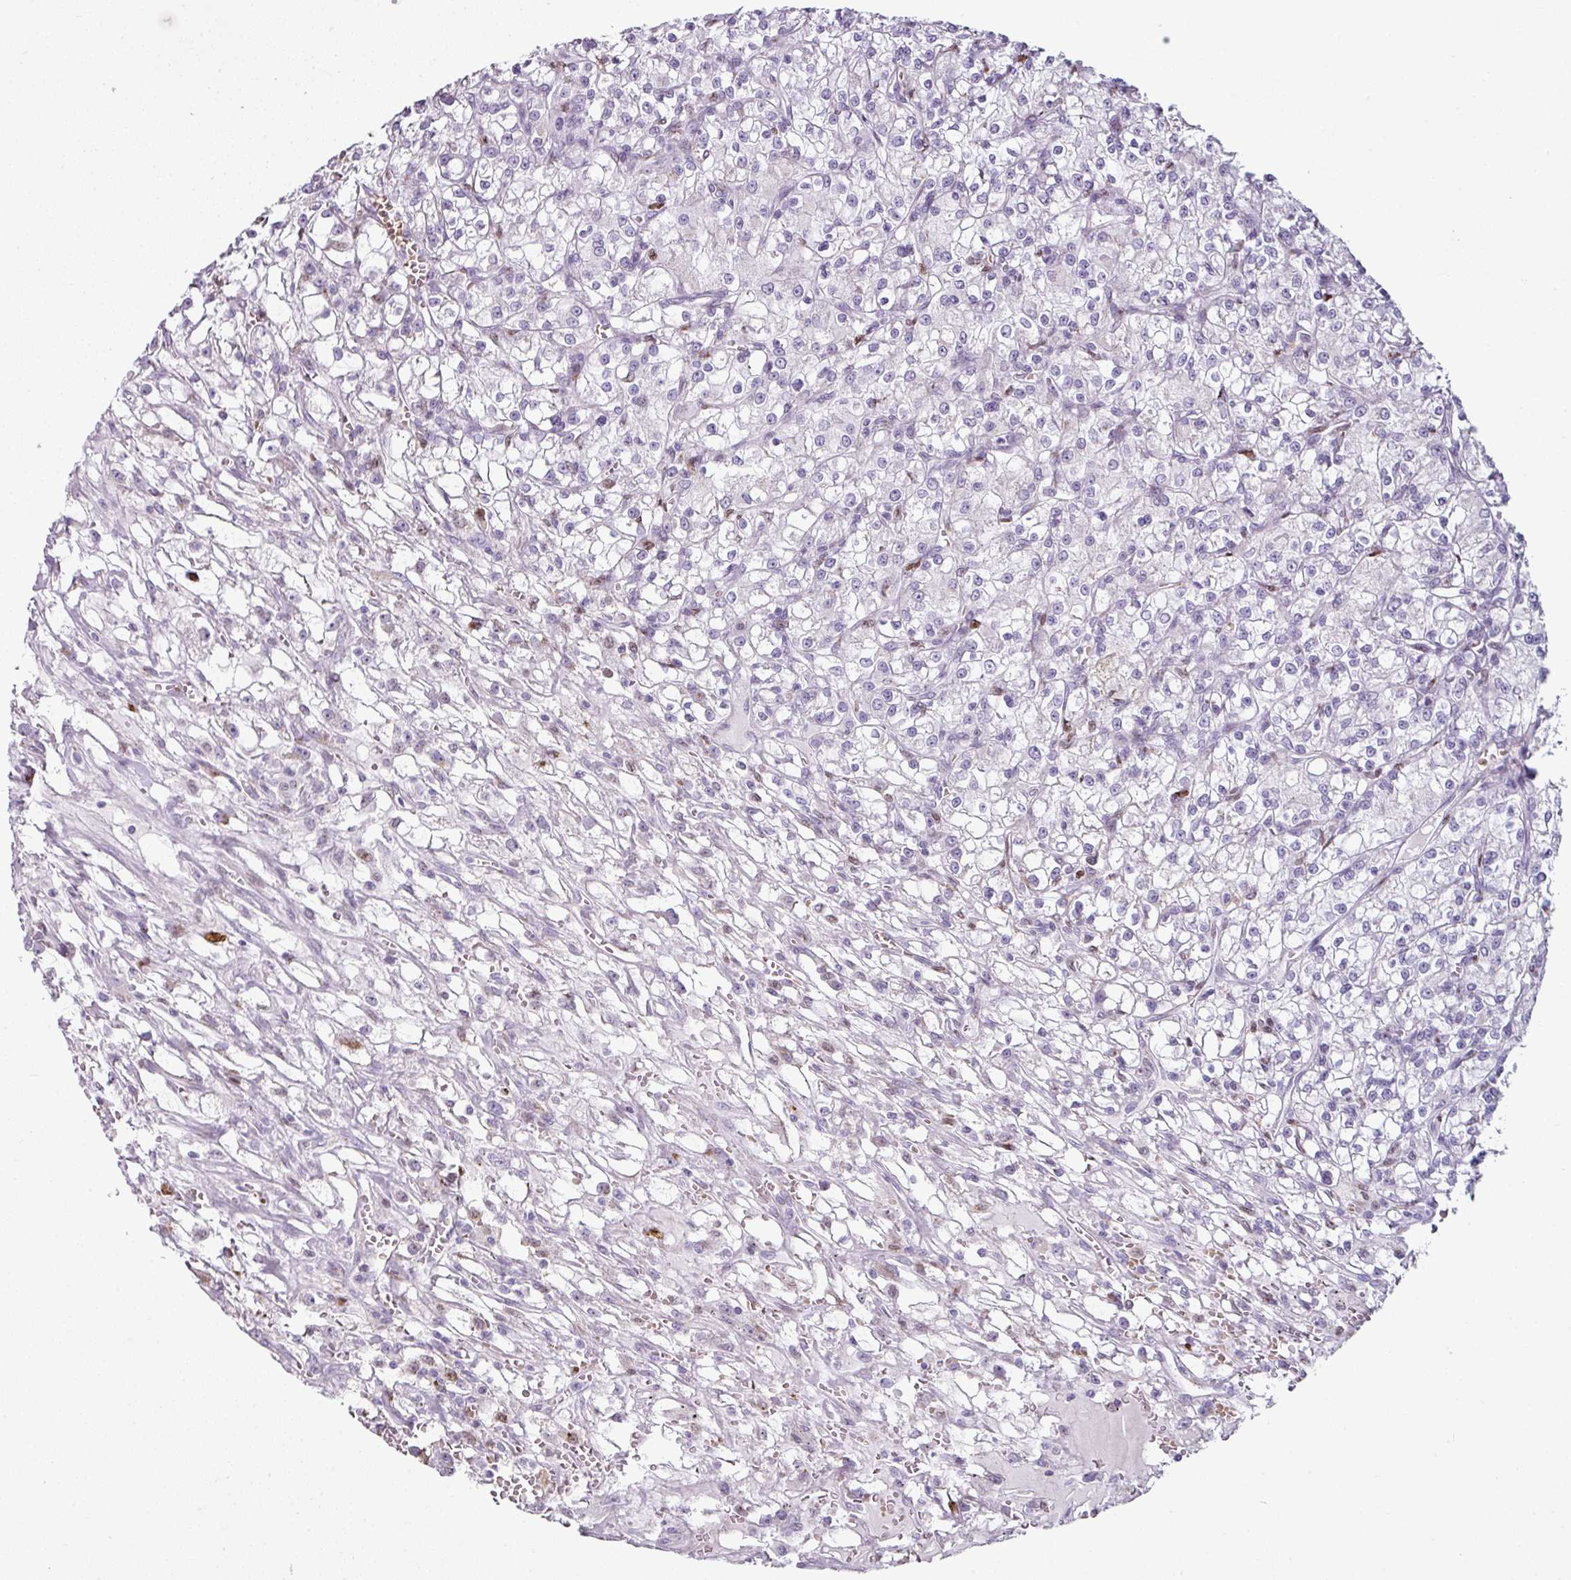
{"staining": {"intensity": "negative", "quantity": "none", "location": "none"}, "tissue": "renal cancer", "cell_type": "Tumor cells", "image_type": "cancer", "snomed": [{"axis": "morphology", "description": "Adenocarcinoma, NOS"}, {"axis": "topography", "description": "Kidney"}], "caption": "Human renal cancer stained for a protein using IHC exhibits no expression in tumor cells.", "gene": "SYT8", "patient": {"sex": "female", "age": 59}}